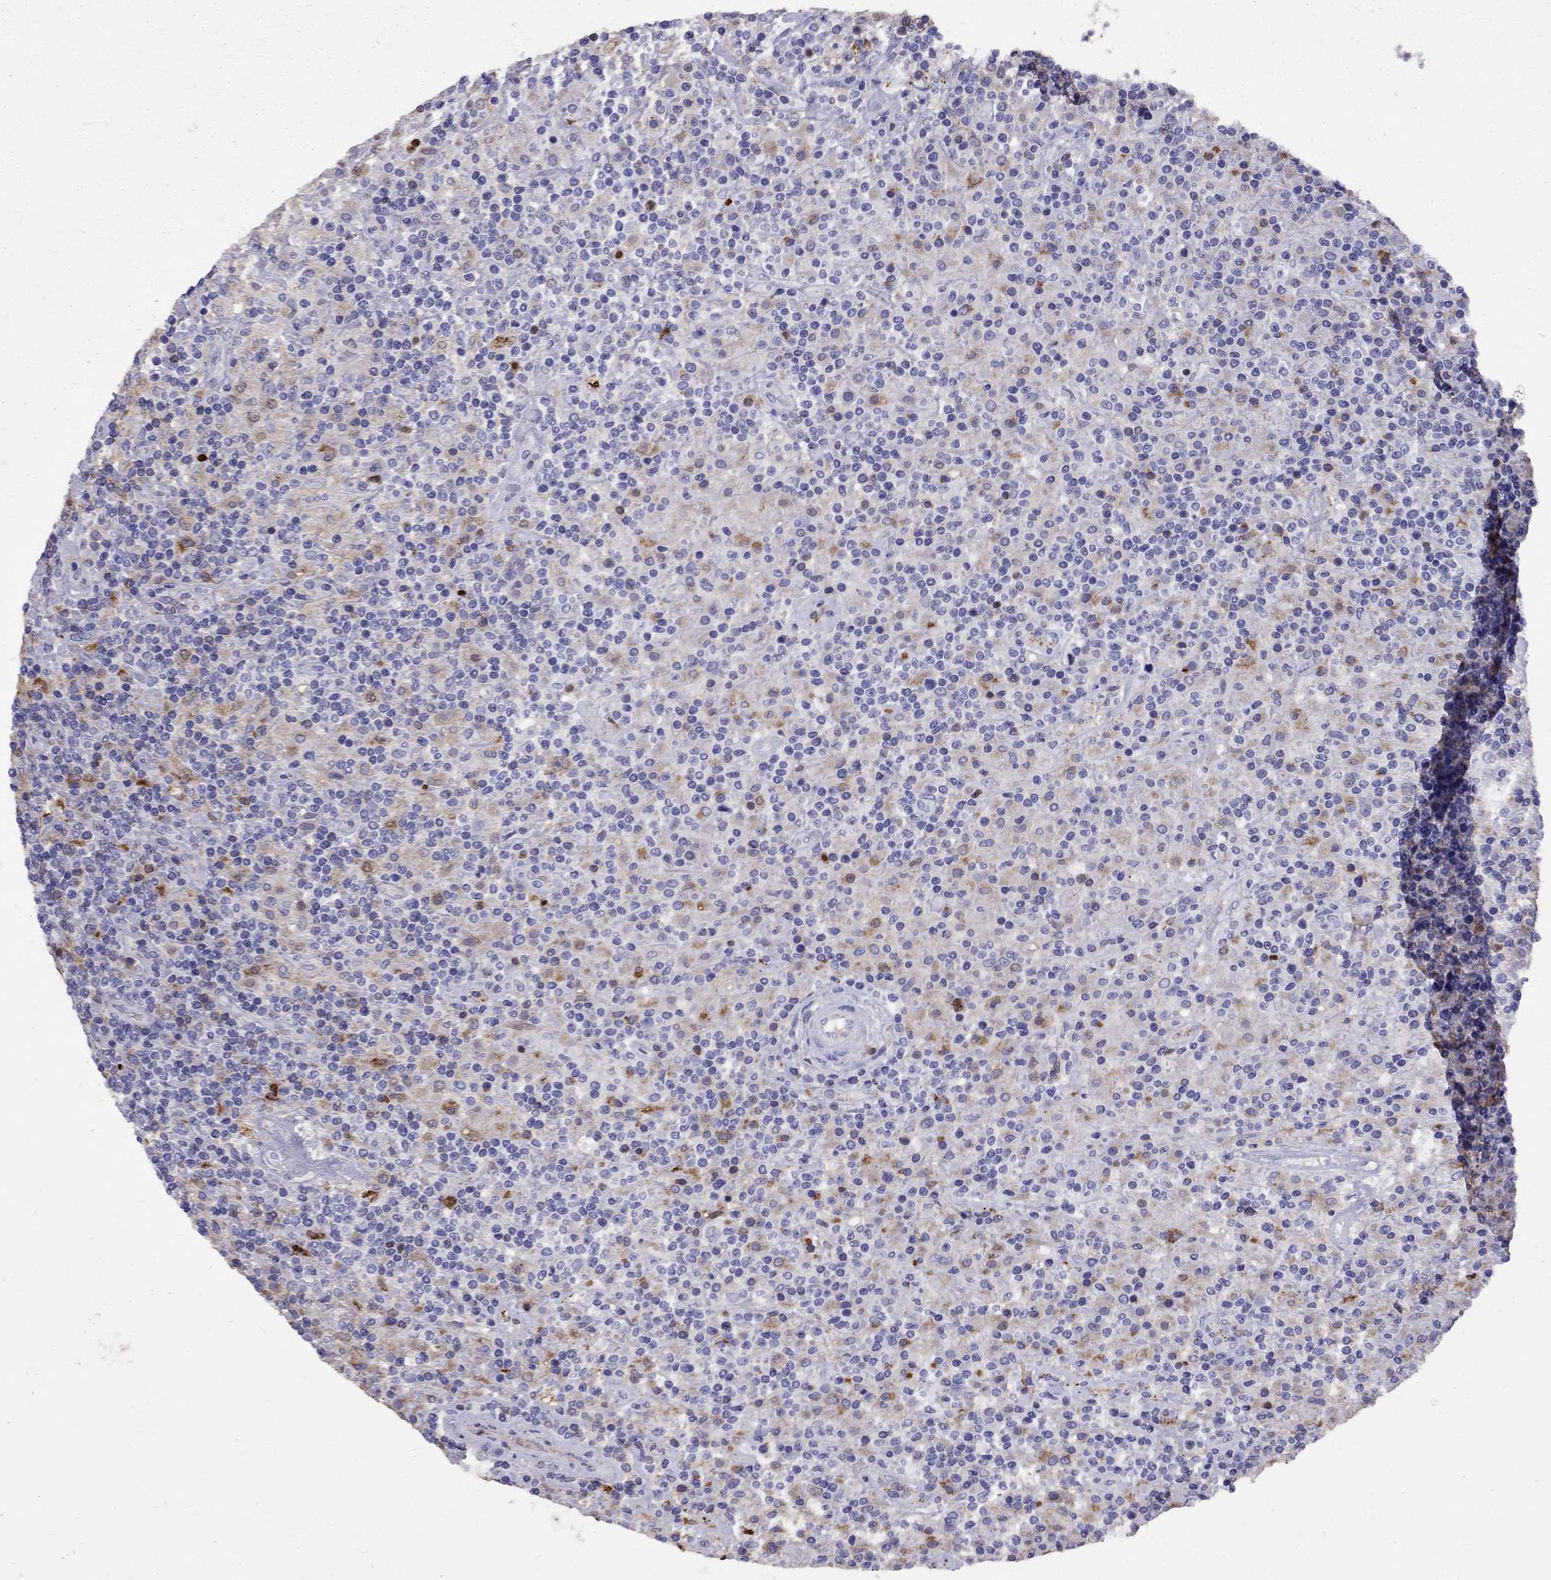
{"staining": {"intensity": "negative", "quantity": "none", "location": "none"}, "tissue": "lymphoma", "cell_type": "Tumor cells", "image_type": "cancer", "snomed": [{"axis": "morphology", "description": "Hodgkin's disease, NOS"}, {"axis": "topography", "description": "Lymph node"}], "caption": "Tumor cells are negative for protein expression in human Hodgkin's disease.", "gene": "SERPINA3", "patient": {"sex": "male", "age": 70}}